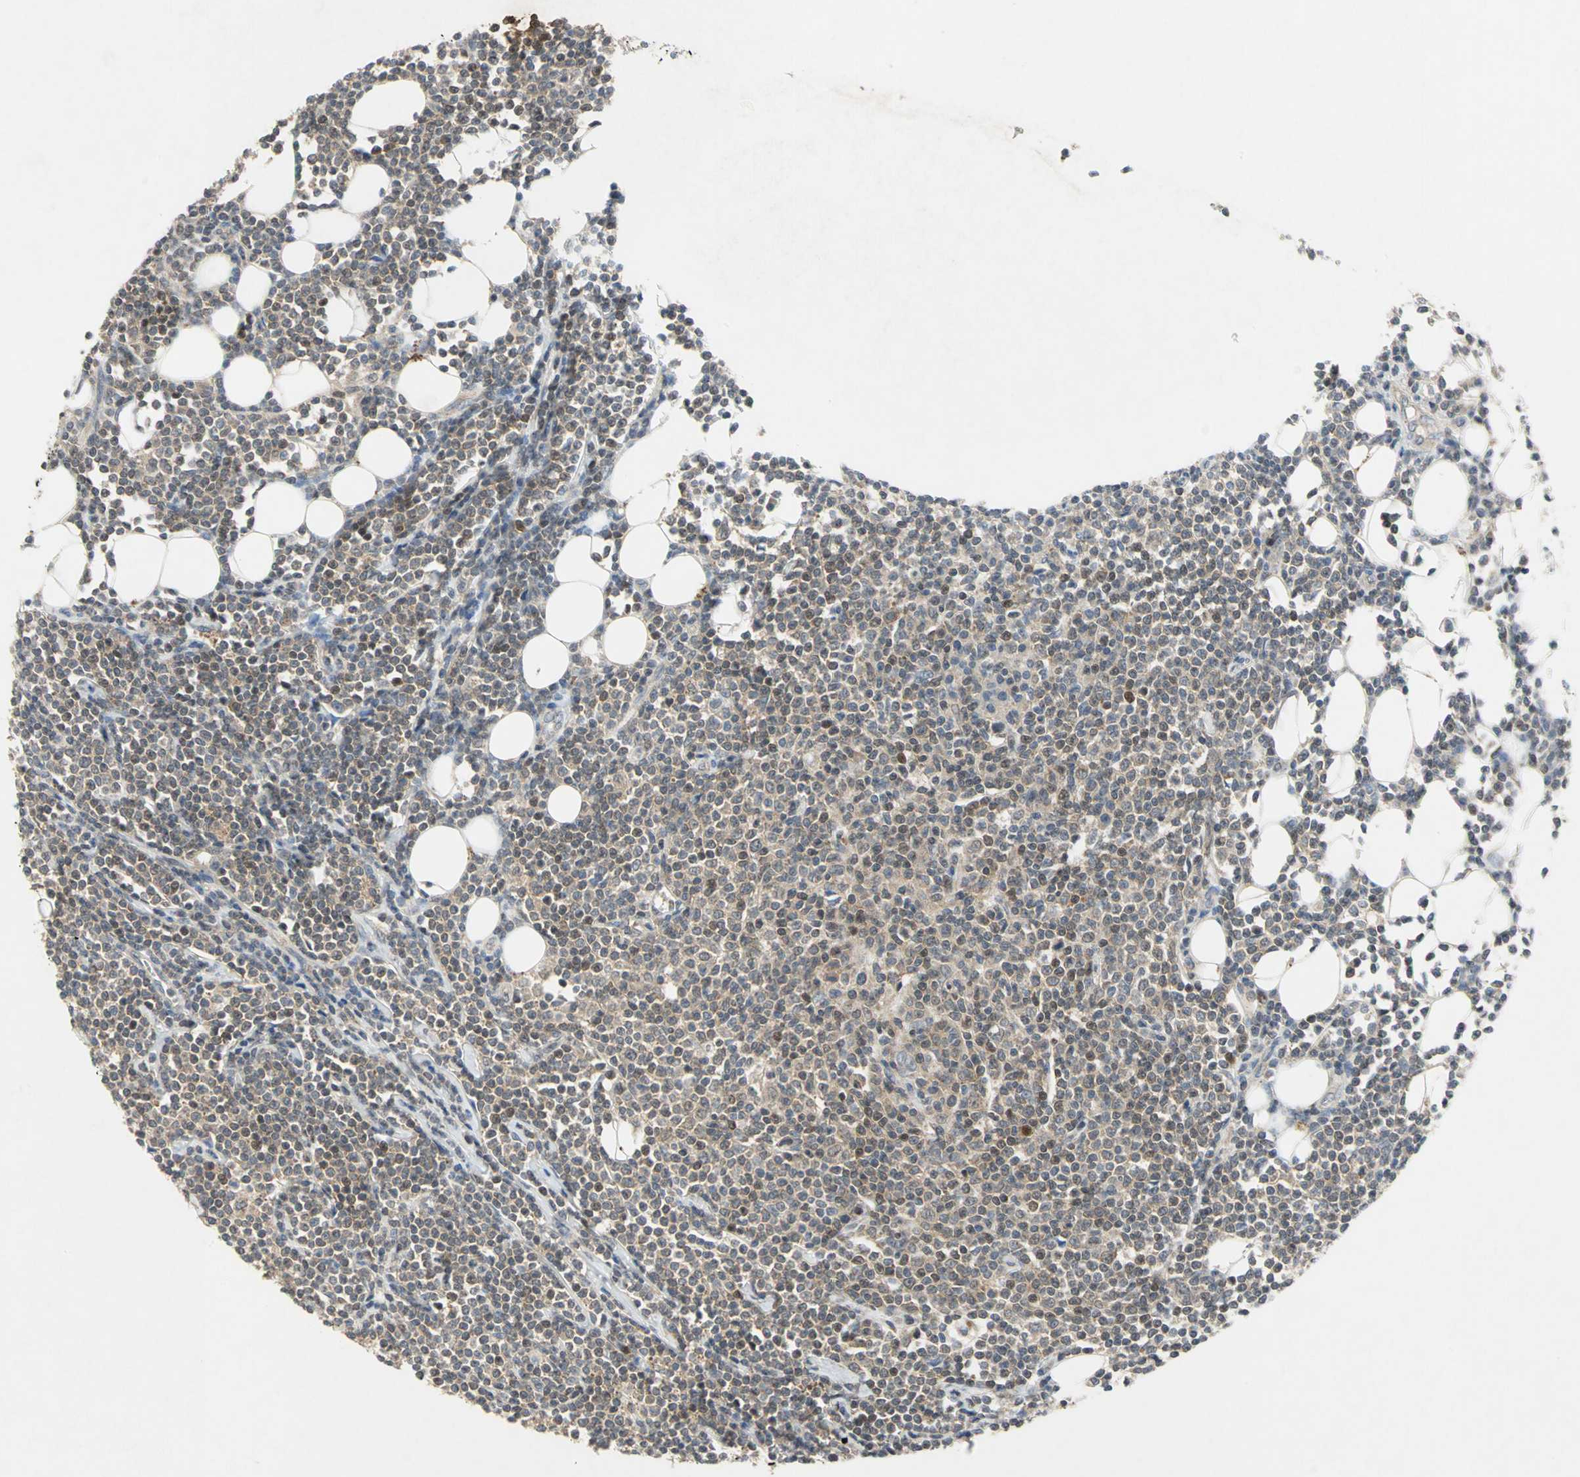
{"staining": {"intensity": "weak", "quantity": "25%-75%", "location": "nuclear"}, "tissue": "lymphoma", "cell_type": "Tumor cells", "image_type": "cancer", "snomed": [{"axis": "morphology", "description": "Malignant lymphoma, non-Hodgkin's type, Low grade"}, {"axis": "topography", "description": "Soft tissue"}], "caption": "IHC (DAB (3,3'-diaminobenzidine)) staining of human lymphoma shows weak nuclear protein positivity in about 25%-75% of tumor cells. The protein is shown in brown color, while the nuclei are stained blue.", "gene": "PPIA", "patient": {"sex": "male", "age": 92}}